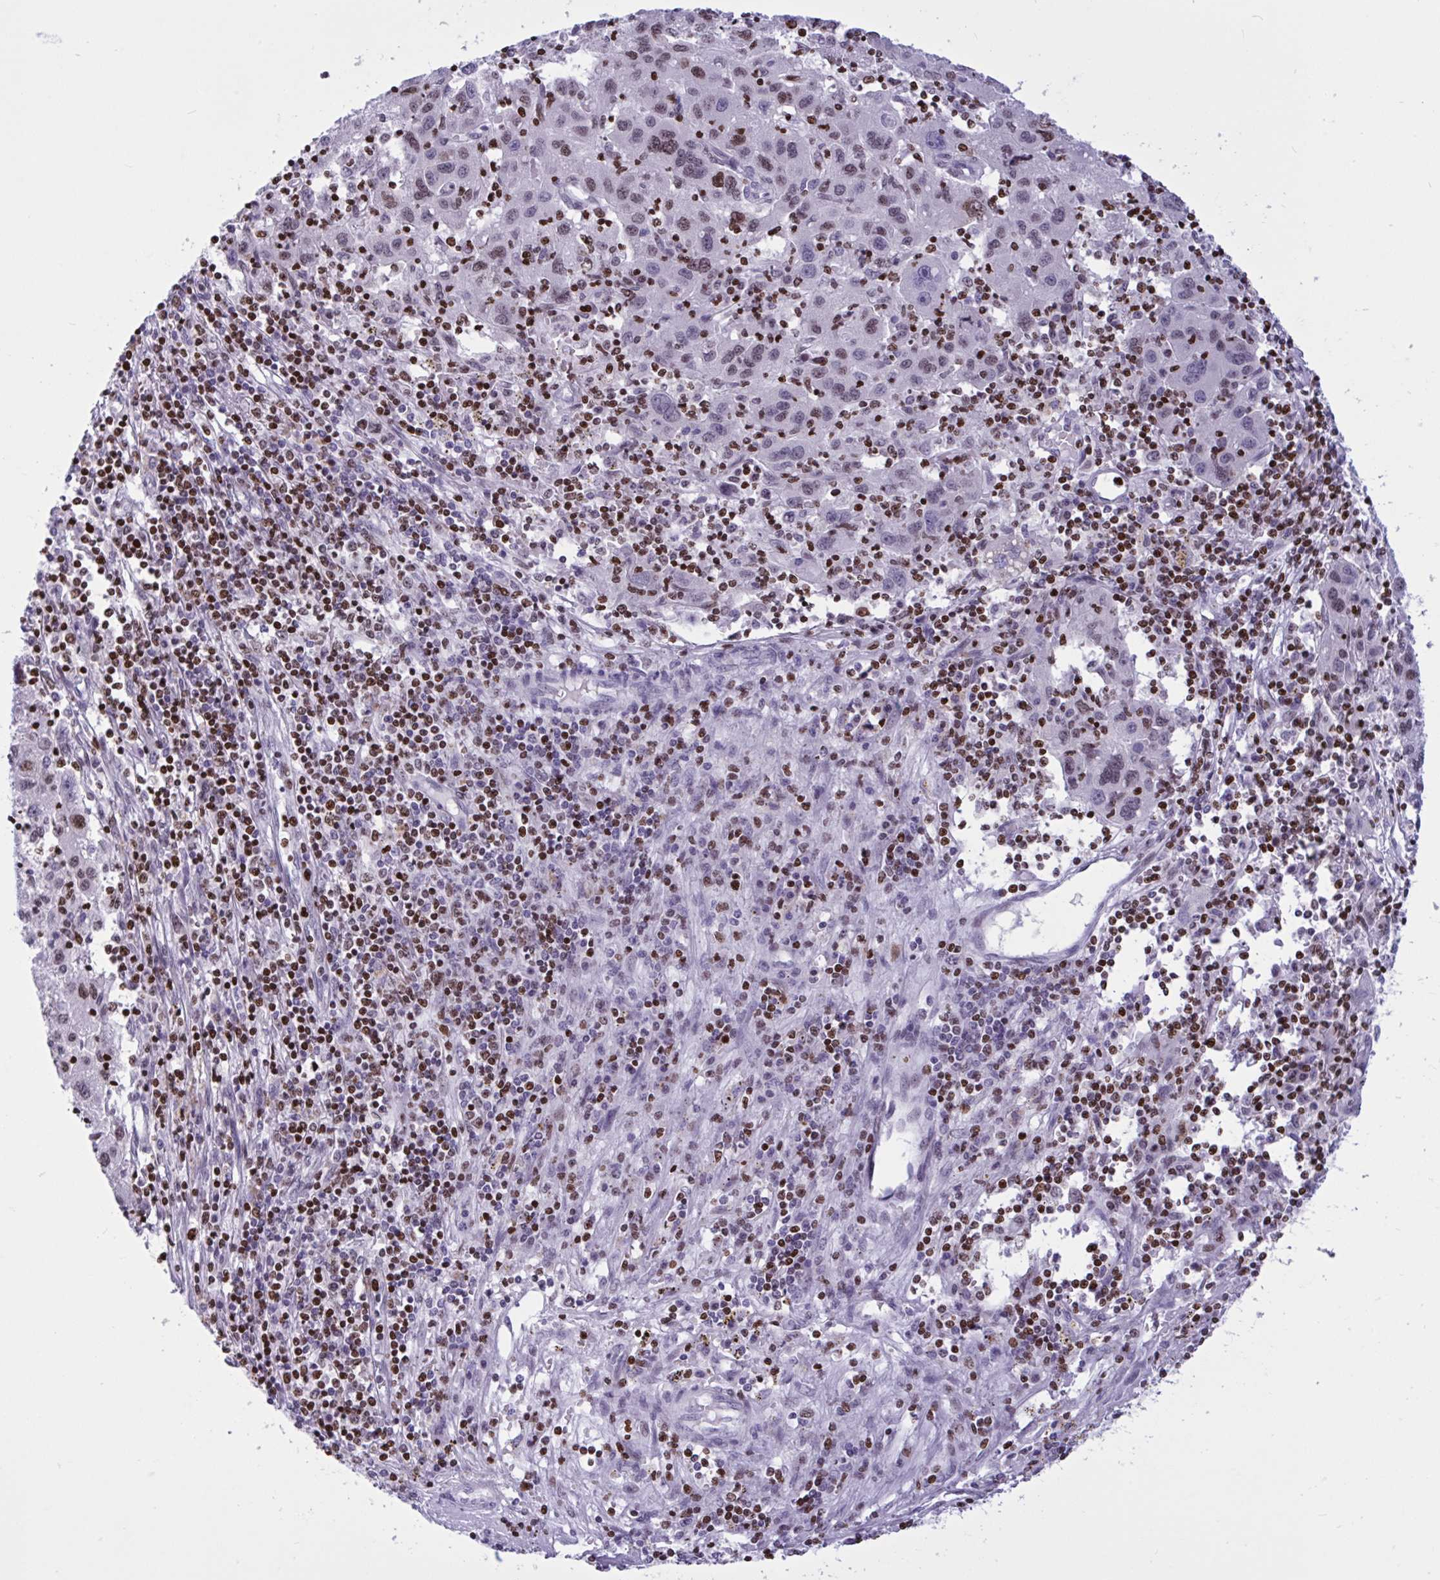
{"staining": {"intensity": "weak", "quantity": "25%-75%", "location": "nuclear"}, "tissue": "liver cancer", "cell_type": "Tumor cells", "image_type": "cancer", "snomed": [{"axis": "morphology", "description": "Carcinoma, Hepatocellular, NOS"}, {"axis": "topography", "description": "Liver"}], "caption": "An IHC micrograph of neoplastic tissue is shown. Protein staining in brown labels weak nuclear positivity in liver cancer (hepatocellular carcinoma) within tumor cells. (DAB IHC with brightfield microscopy, high magnification).", "gene": "HMGB2", "patient": {"sex": "female", "age": 77}}